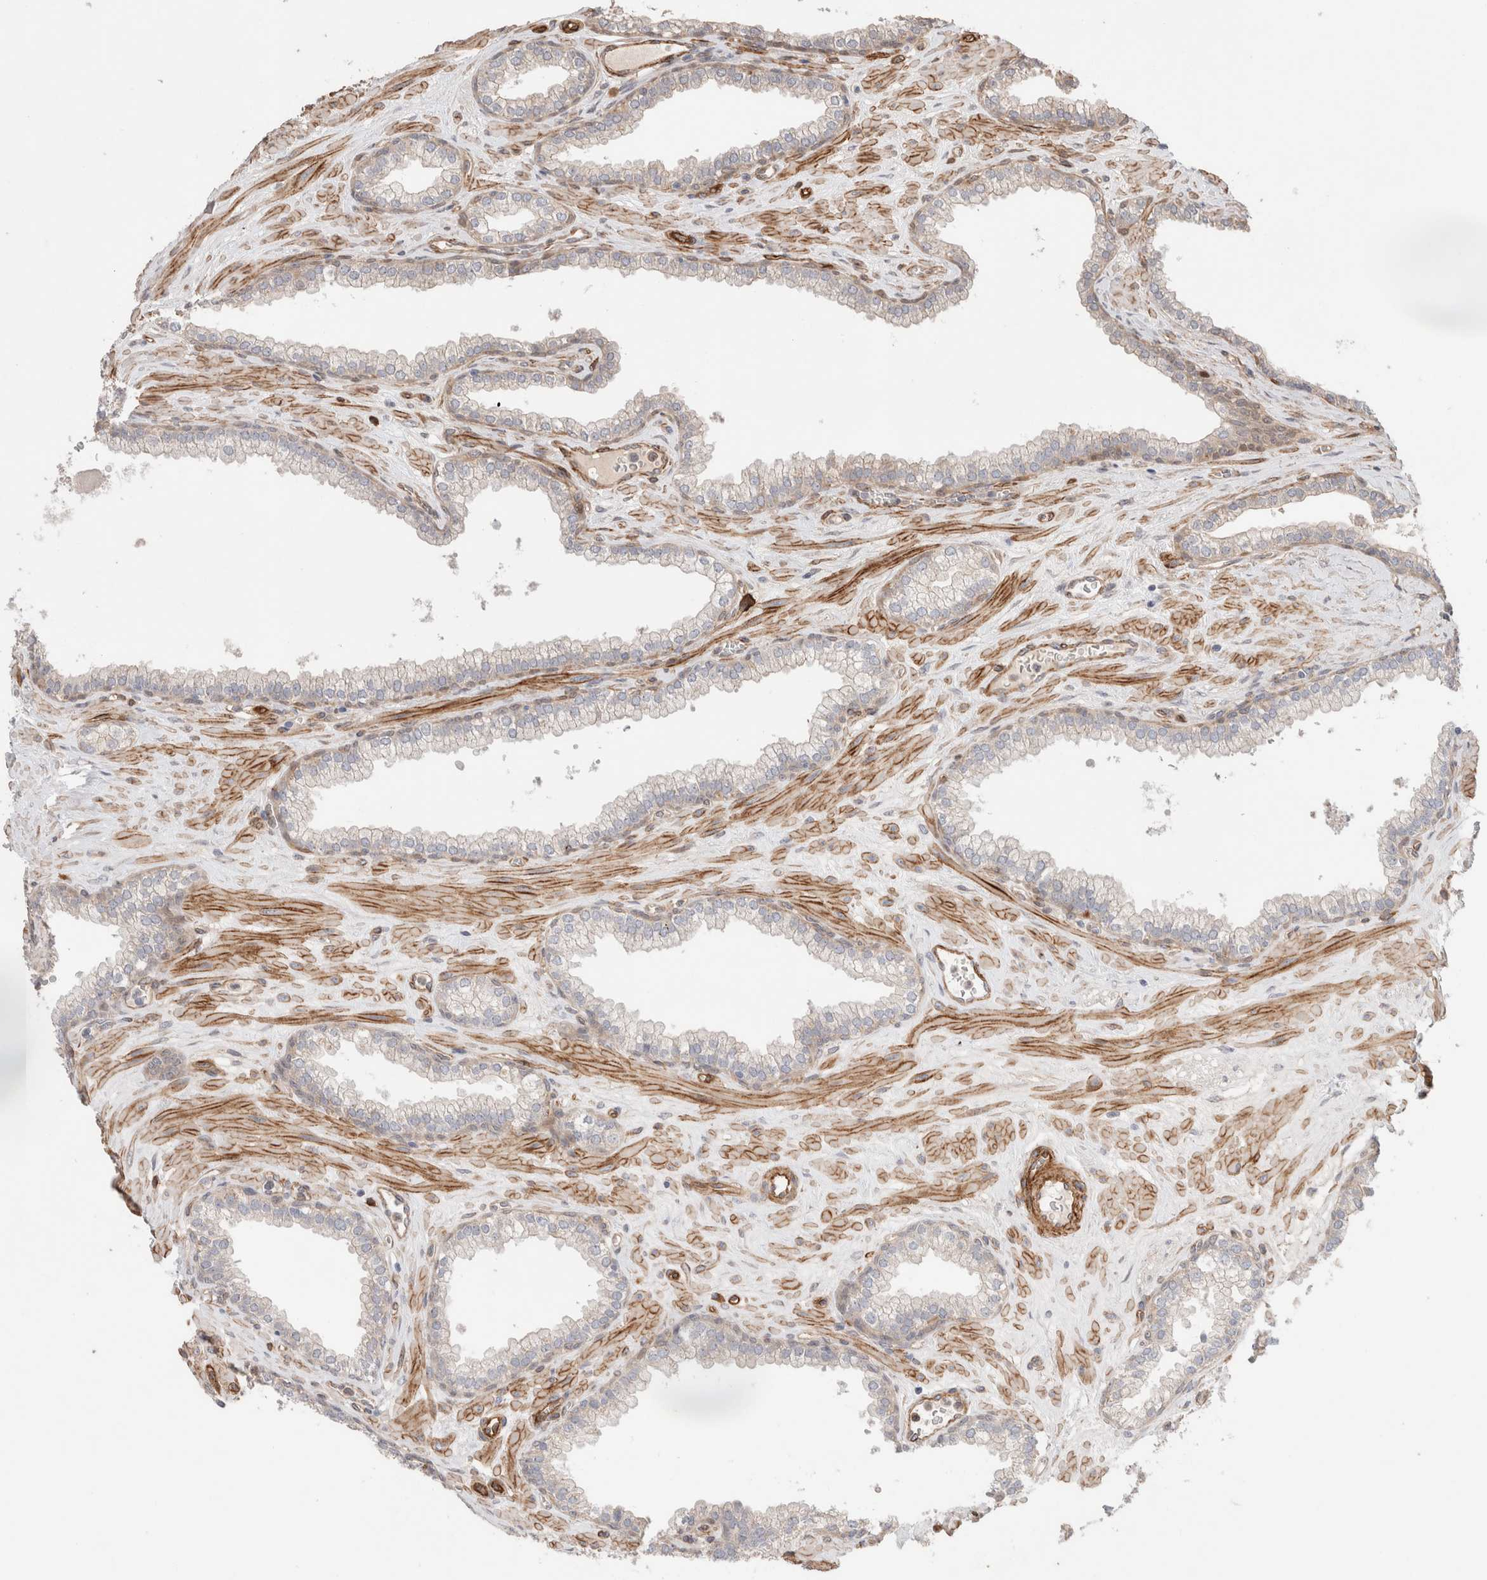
{"staining": {"intensity": "weak", "quantity": "25%-75%", "location": "cytoplasmic/membranous"}, "tissue": "prostate", "cell_type": "Glandular cells", "image_type": "normal", "snomed": [{"axis": "morphology", "description": "Normal tissue, NOS"}, {"axis": "morphology", "description": "Urothelial carcinoma, Low grade"}, {"axis": "topography", "description": "Urinary bladder"}, {"axis": "topography", "description": "Prostate"}], "caption": "About 25%-75% of glandular cells in benign human prostate demonstrate weak cytoplasmic/membranous protein positivity as visualized by brown immunohistochemical staining.", "gene": "RAB32", "patient": {"sex": "male", "age": 60}}